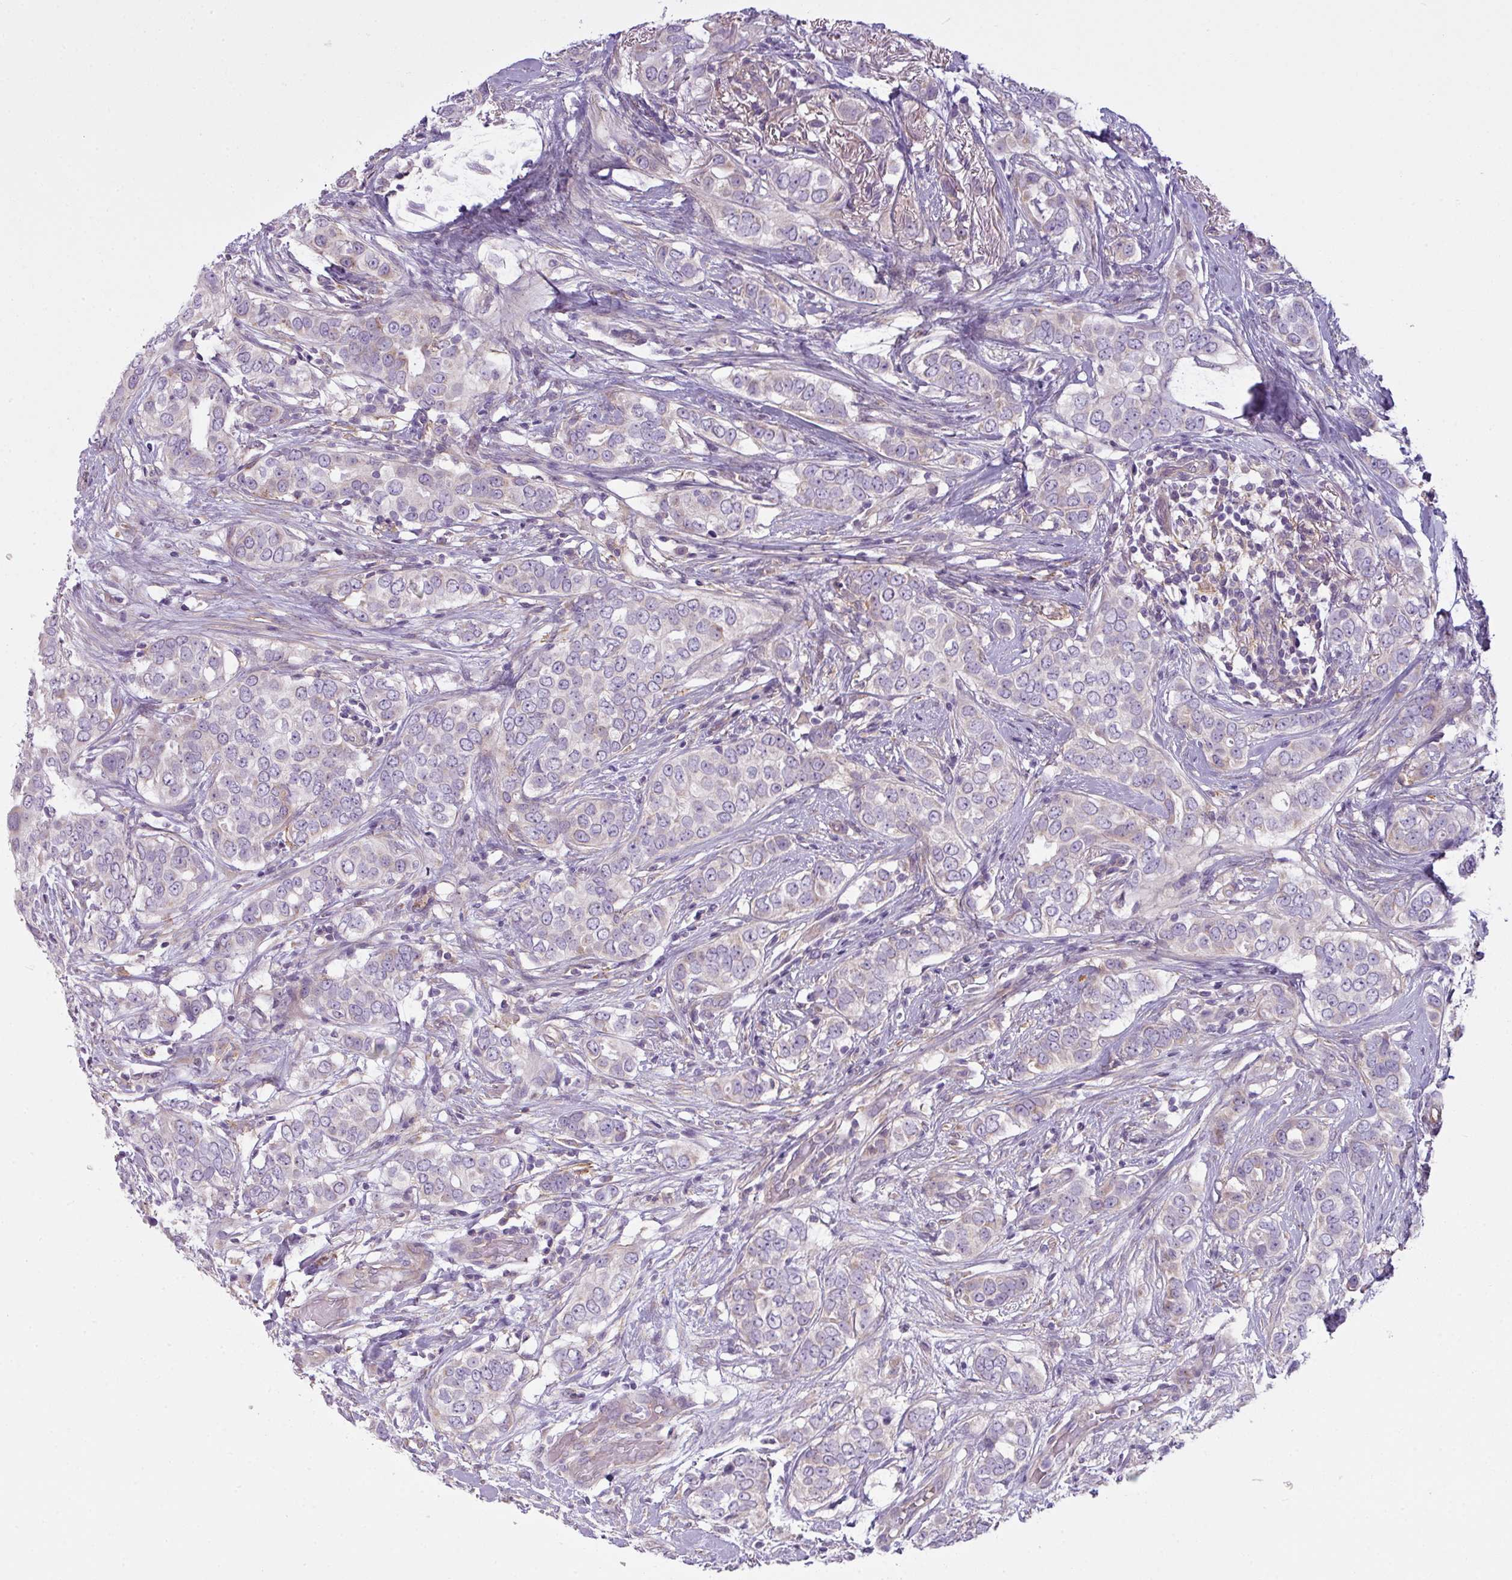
{"staining": {"intensity": "weak", "quantity": "25%-75%", "location": "cytoplasmic/membranous"}, "tissue": "breast cancer", "cell_type": "Tumor cells", "image_type": "cancer", "snomed": [{"axis": "morphology", "description": "Lobular carcinoma"}, {"axis": "topography", "description": "Breast"}], "caption": "Protein analysis of breast cancer (lobular carcinoma) tissue reveals weak cytoplasmic/membranous staining in about 25%-75% of tumor cells.", "gene": "CAMK2B", "patient": {"sex": "female", "age": 51}}